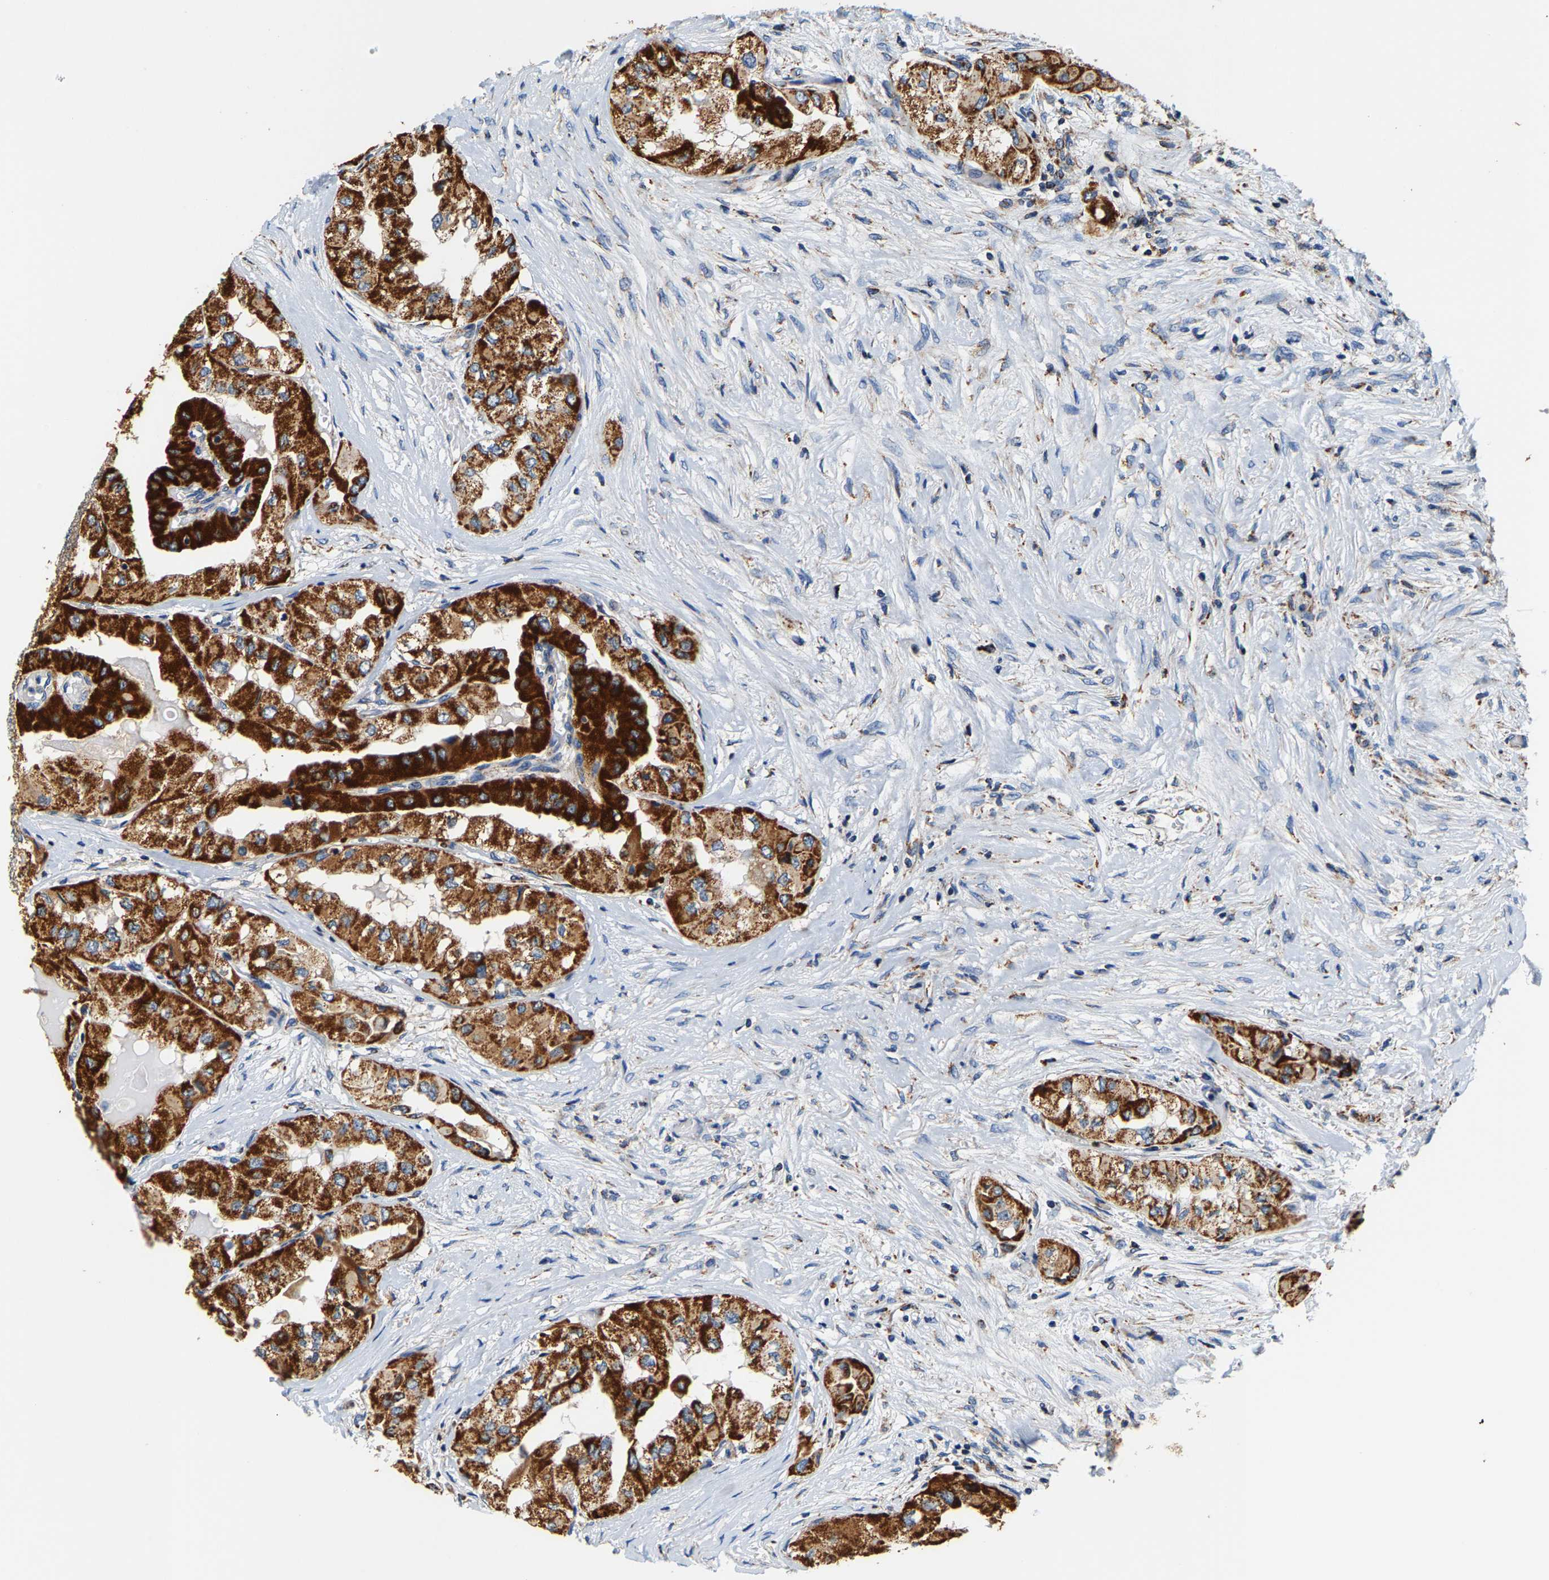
{"staining": {"intensity": "strong", "quantity": ">75%", "location": "cytoplasmic/membranous"}, "tissue": "thyroid cancer", "cell_type": "Tumor cells", "image_type": "cancer", "snomed": [{"axis": "morphology", "description": "Papillary adenocarcinoma, NOS"}, {"axis": "topography", "description": "Thyroid gland"}], "caption": "Immunohistochemistry (DAB (3,3'-diaminobenzidine)) staining of thyroid cancer (papillary adenocarcinoma) reveals strong cytoplasmic/membranous protein expression in about >75% of tumor cells. (brown staining indicates protein expression, while blue staining denotes nuclei).", "gene": "SHMT2", "patient": {"sex": "female", "age": 59}}